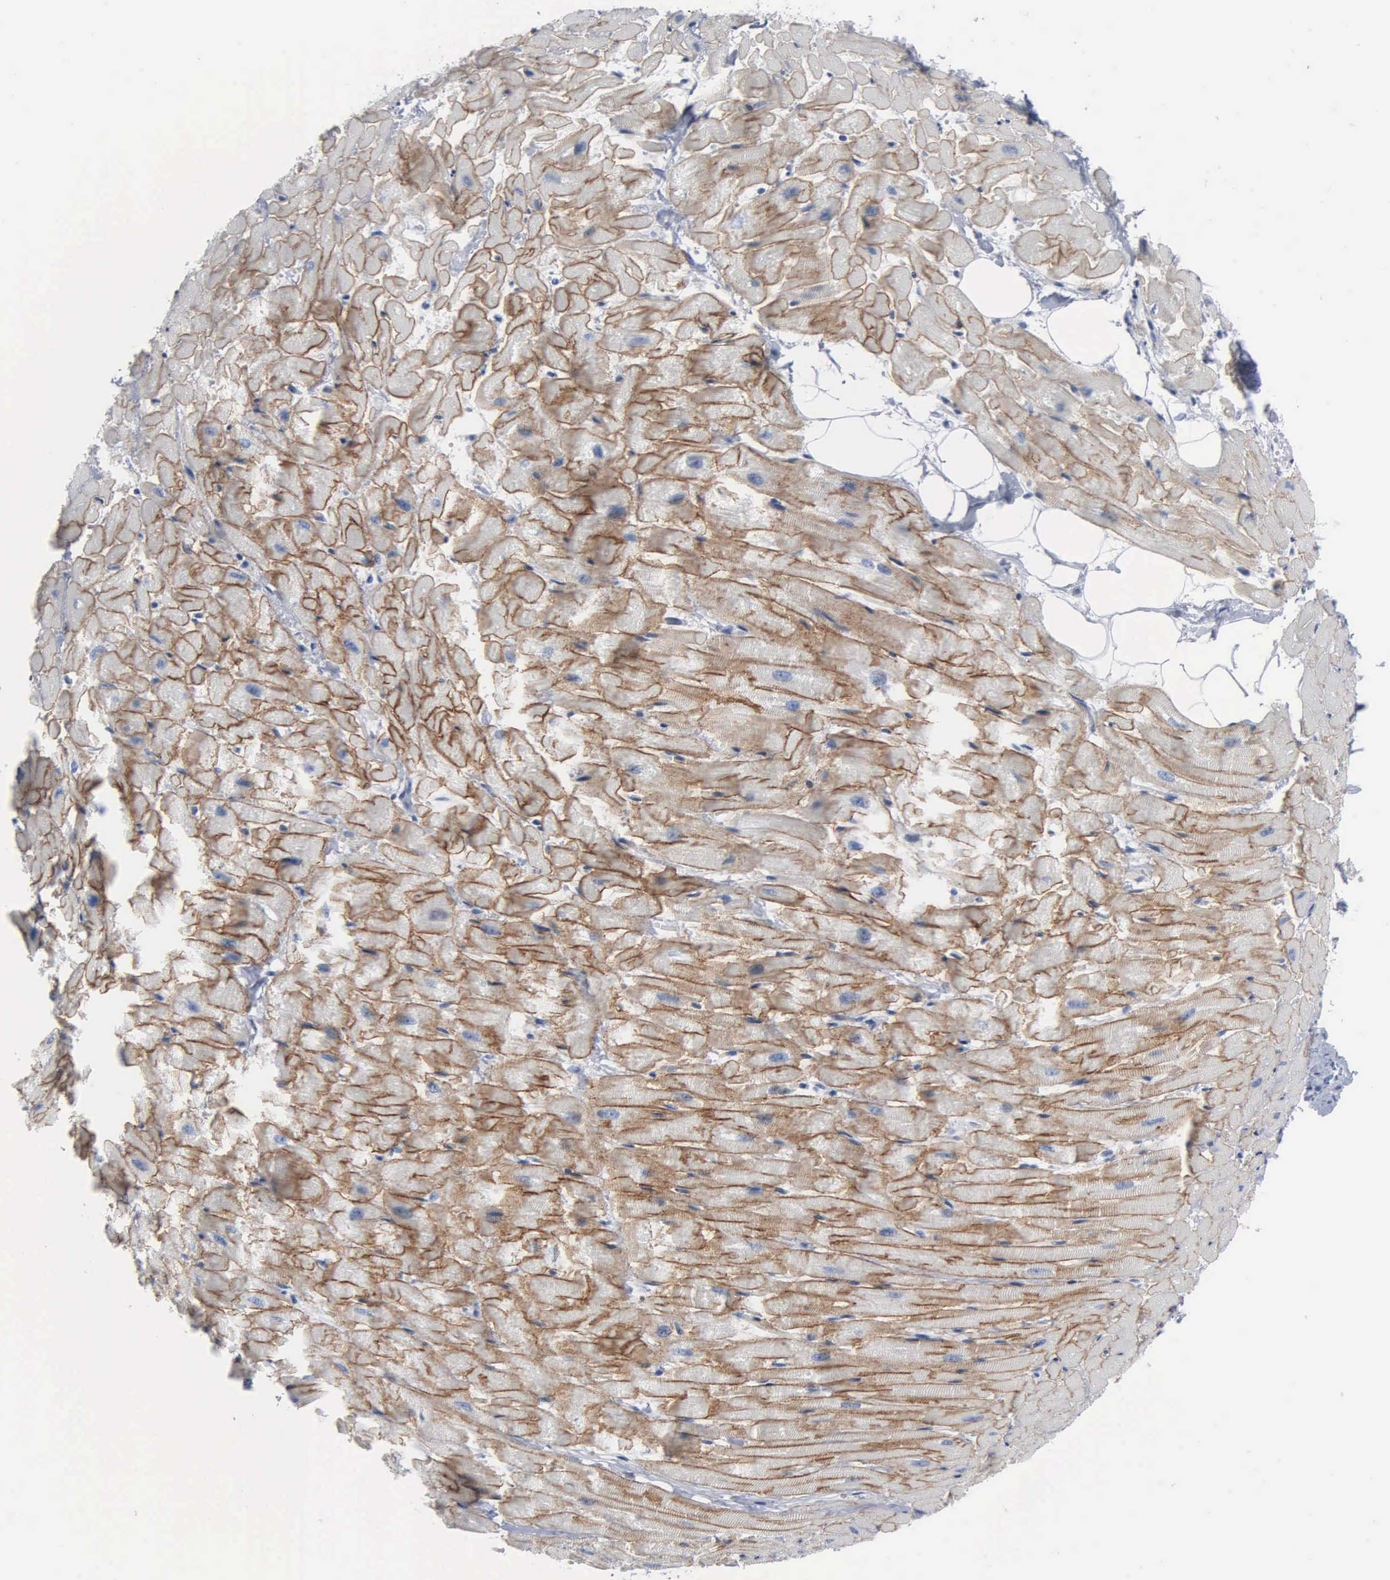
{"staining": {"intensity": "moderate", "quantity": ">75%", "location": "cytoplasmic/membranous"}, "tissue": "heart muscle", "cell_type": "Cardiomyocytes", "image_type": "normal", "snomed": [{"axis": "morphology", "description": "Normal tissue, NOS"}, {"axis": "topography", "description": "Heart"}], "caption": "About >75% of cardiomyocytes in normal heart muscle reveal moderate cytoplasmic/membranous protein positivity as visualized by brown immunohistochemical staining.", "gene": "DMD", "patient": {"sex": "female", "age": 19}}